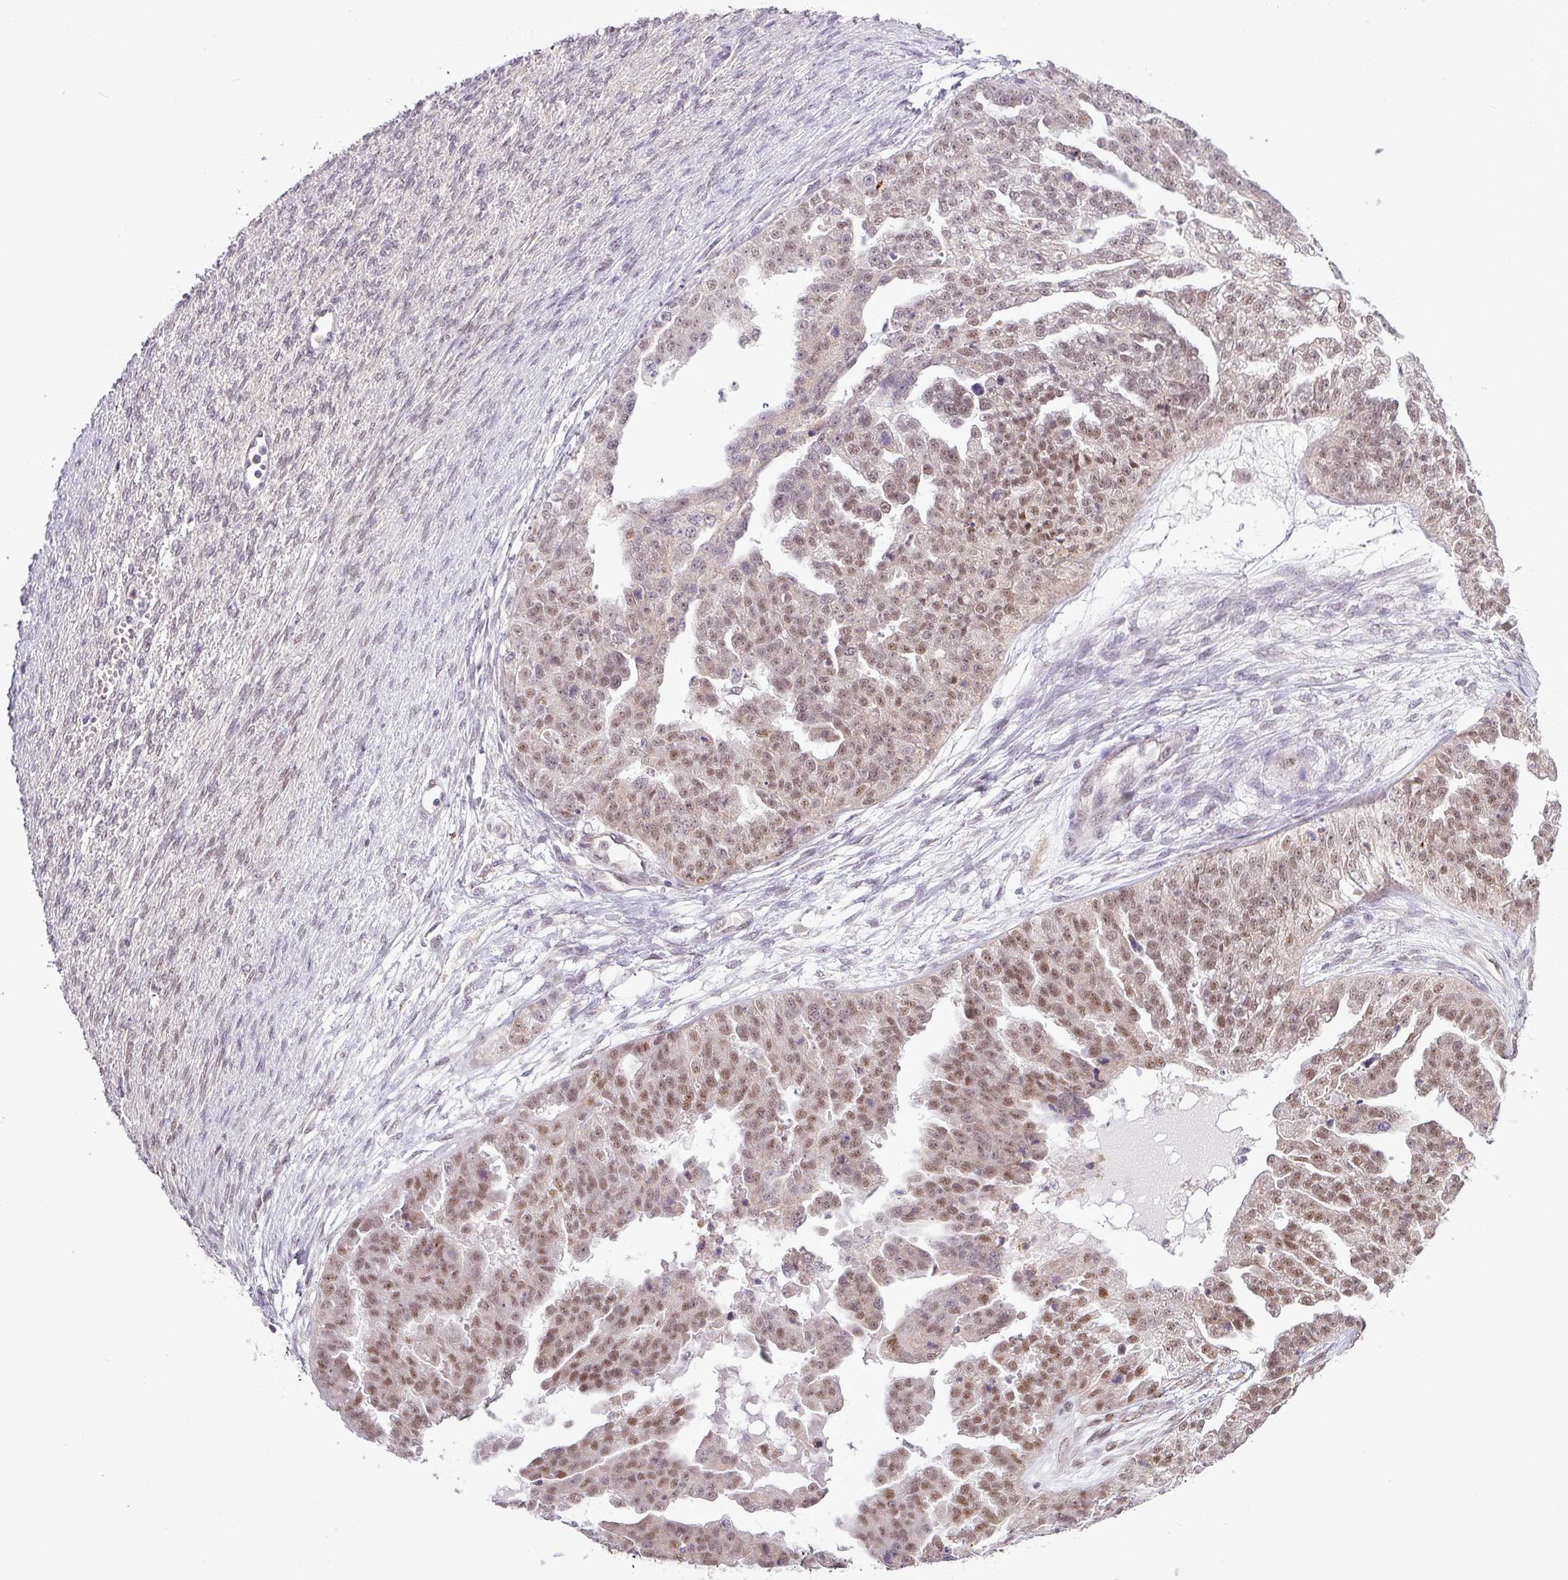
{"staining": {"intensity": "moderate", "quantity": ">75%", "location": "nuclear"}, "tissue": "ovarian cancer", "cell_type": "Tumor cells", "image_type": "cancer", "snomed": [{"axis": "morphology", "description": "Cystadenocarcinoma, serous, NOS"}, {"axis": "topography", "description": "Ovary"}], "caption": "Immunohistochemistry photomicrograph of ovarian cancer stained for a protein (brown), which demonstrates medium levels of moderate nuclear staining in approximately >75% of tumor cells.", "gene": "ZNF217", "patient": {"sex": "female", "age": 58}}